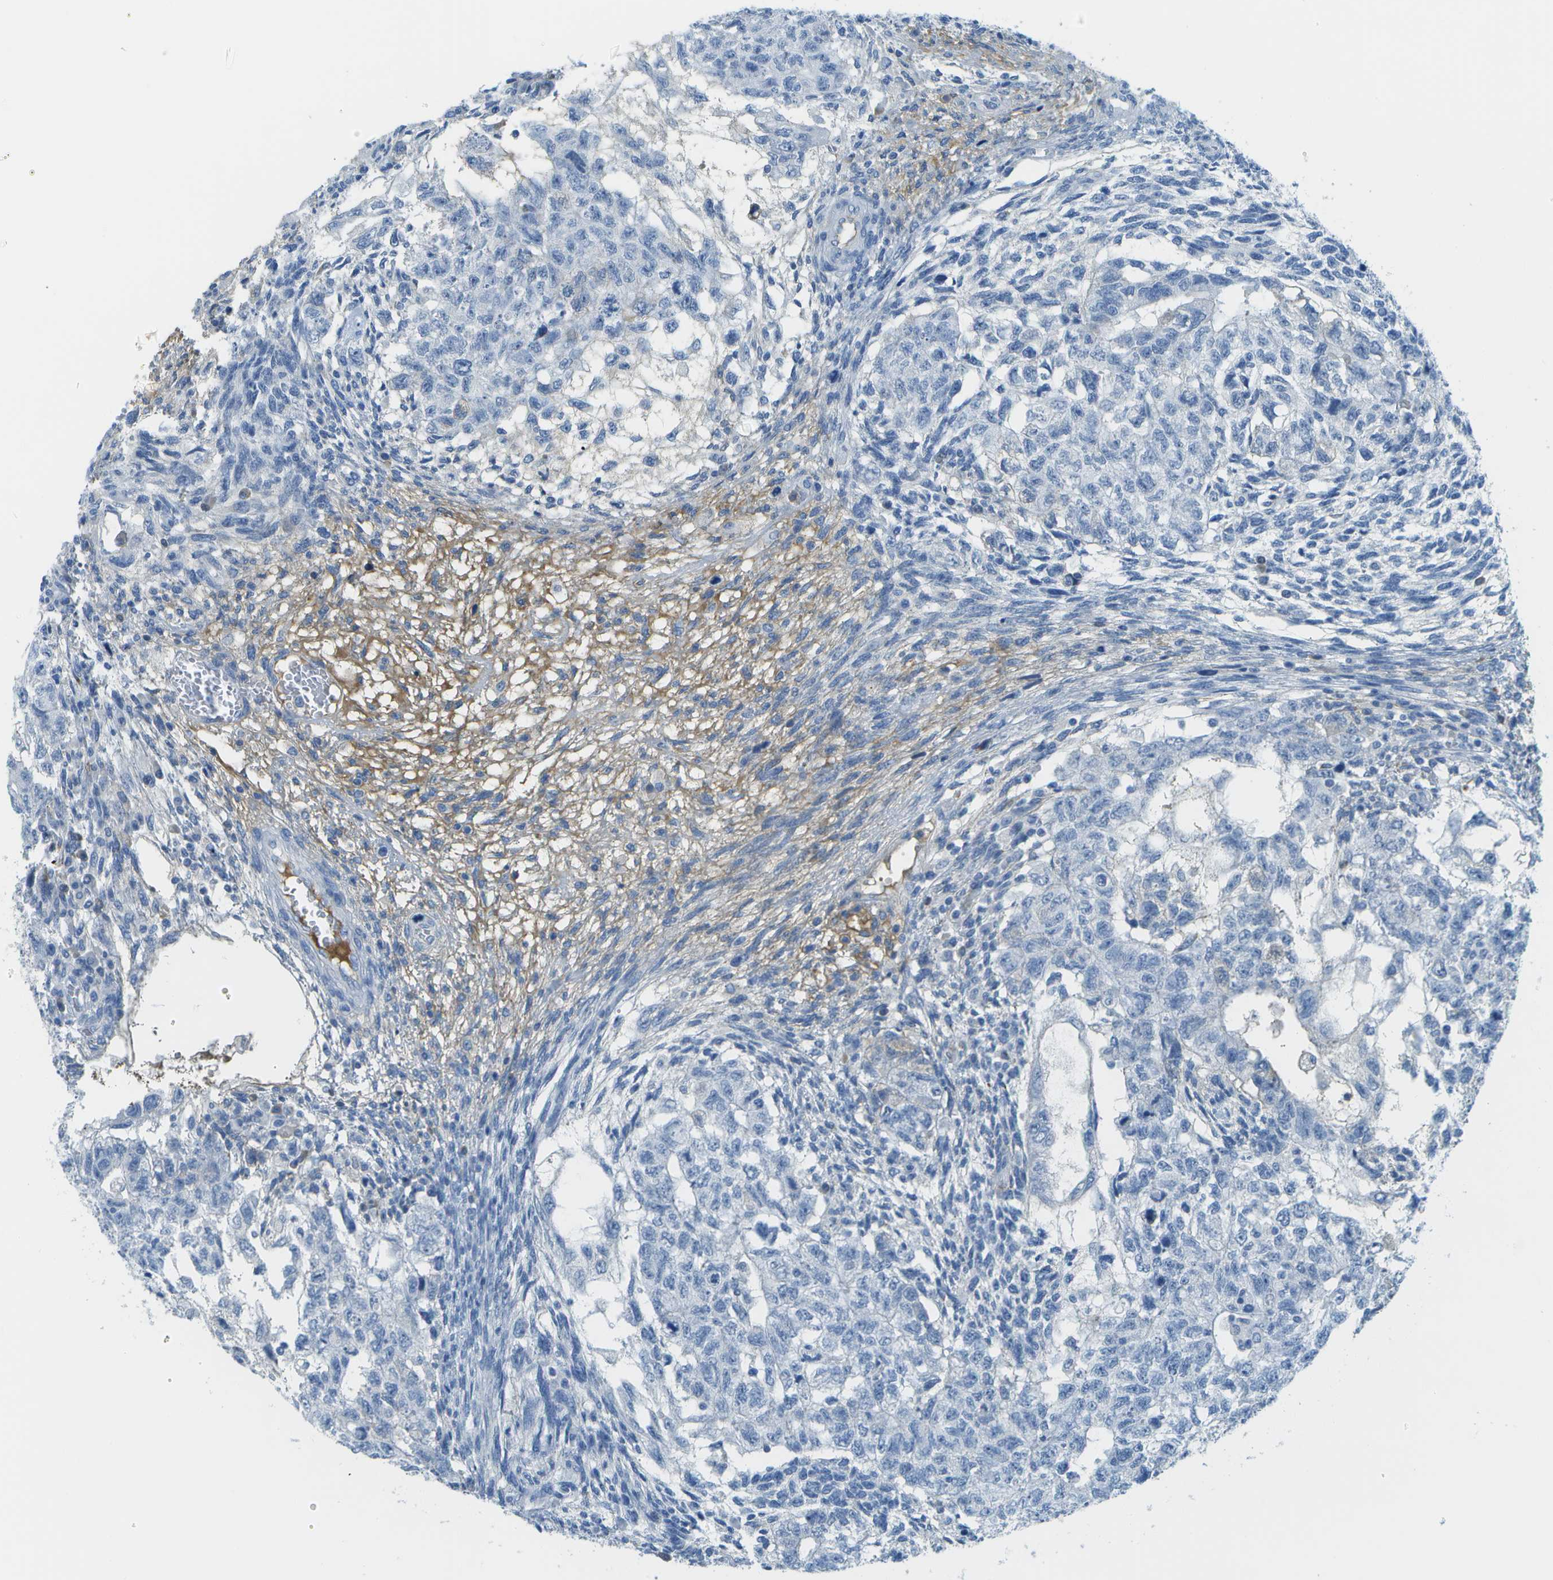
{"staining": {"intensity": "negative", "quantity": "none", "location": "none"}, "tissue": "testis cancer", "cell_type": "Tumor cells", "image_type": "cancer", "snomed": [{"axis": "morphology", "description": "Normal tissue, NOS"}, {"axis": "morphology", "description": "Carcinoma, Embryonal, NOS"}, {"axis": "topography", "description": "Testis"}], "caption": "This is an IHC image of human embryonal carcinoma (testis). There is no staining in tumor cells.", "gene": "C1S", "patient": {"sex": "male", "age": 36}}